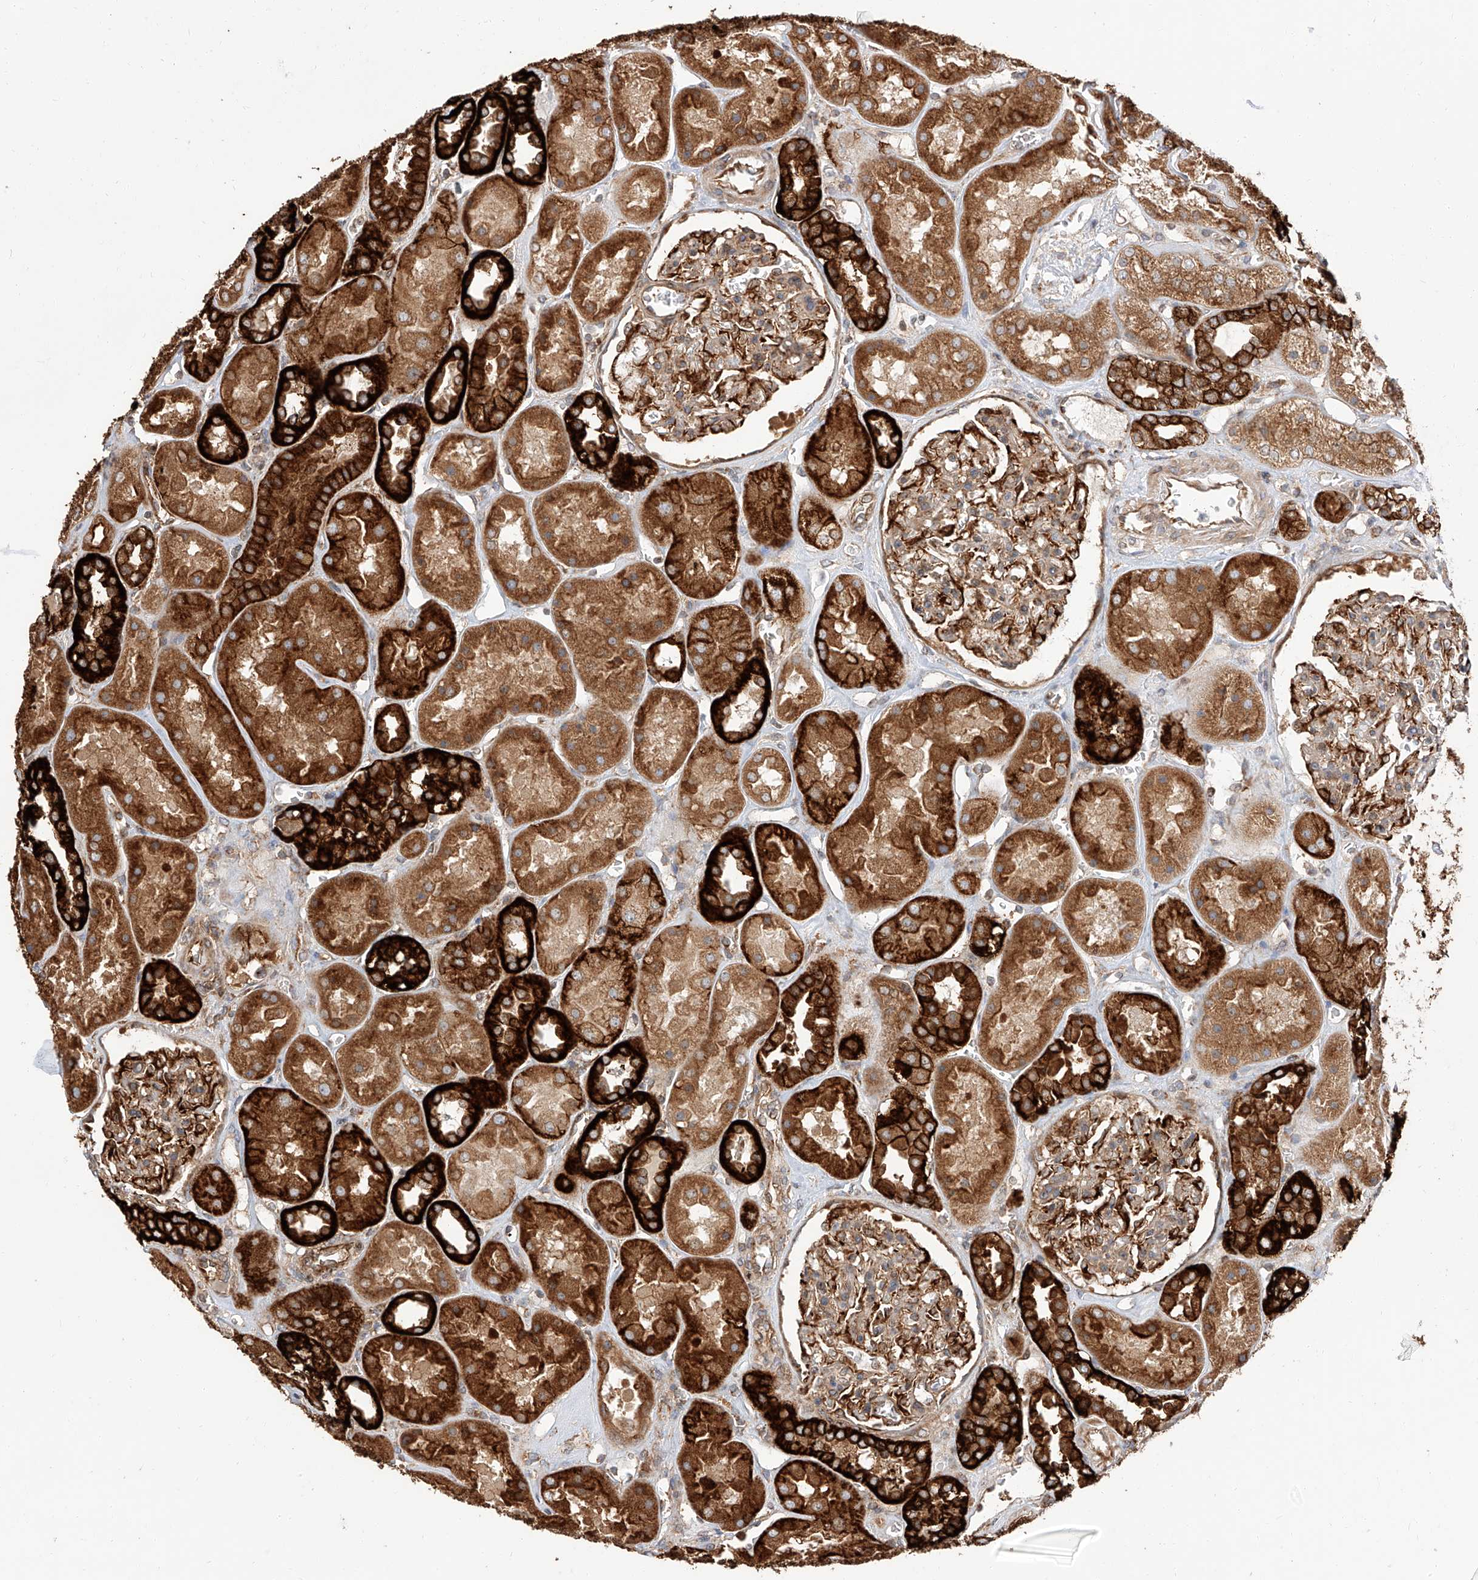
{"staining": {"intensity": "moderate", "quantity": ">75%", "location": "cytoplasmic/membranous"}, "tissue": "kidney", "cell_type": "Cells in glomeruli", "image_type": "normal", "snomed": [{"axis": "morphology", "description": "Normal tissue, NOS"}, {"axis": "topography", "description": "Kidney"}], "caption": "Immunohistochemical staining of benign human kidney reveals medium levels of moderate cytoplasmic/membranous positivity in approximately >75% of cells in glomeruli.", "gene": "ISCA2", "patient": {"sex": "male", "age": 70}}